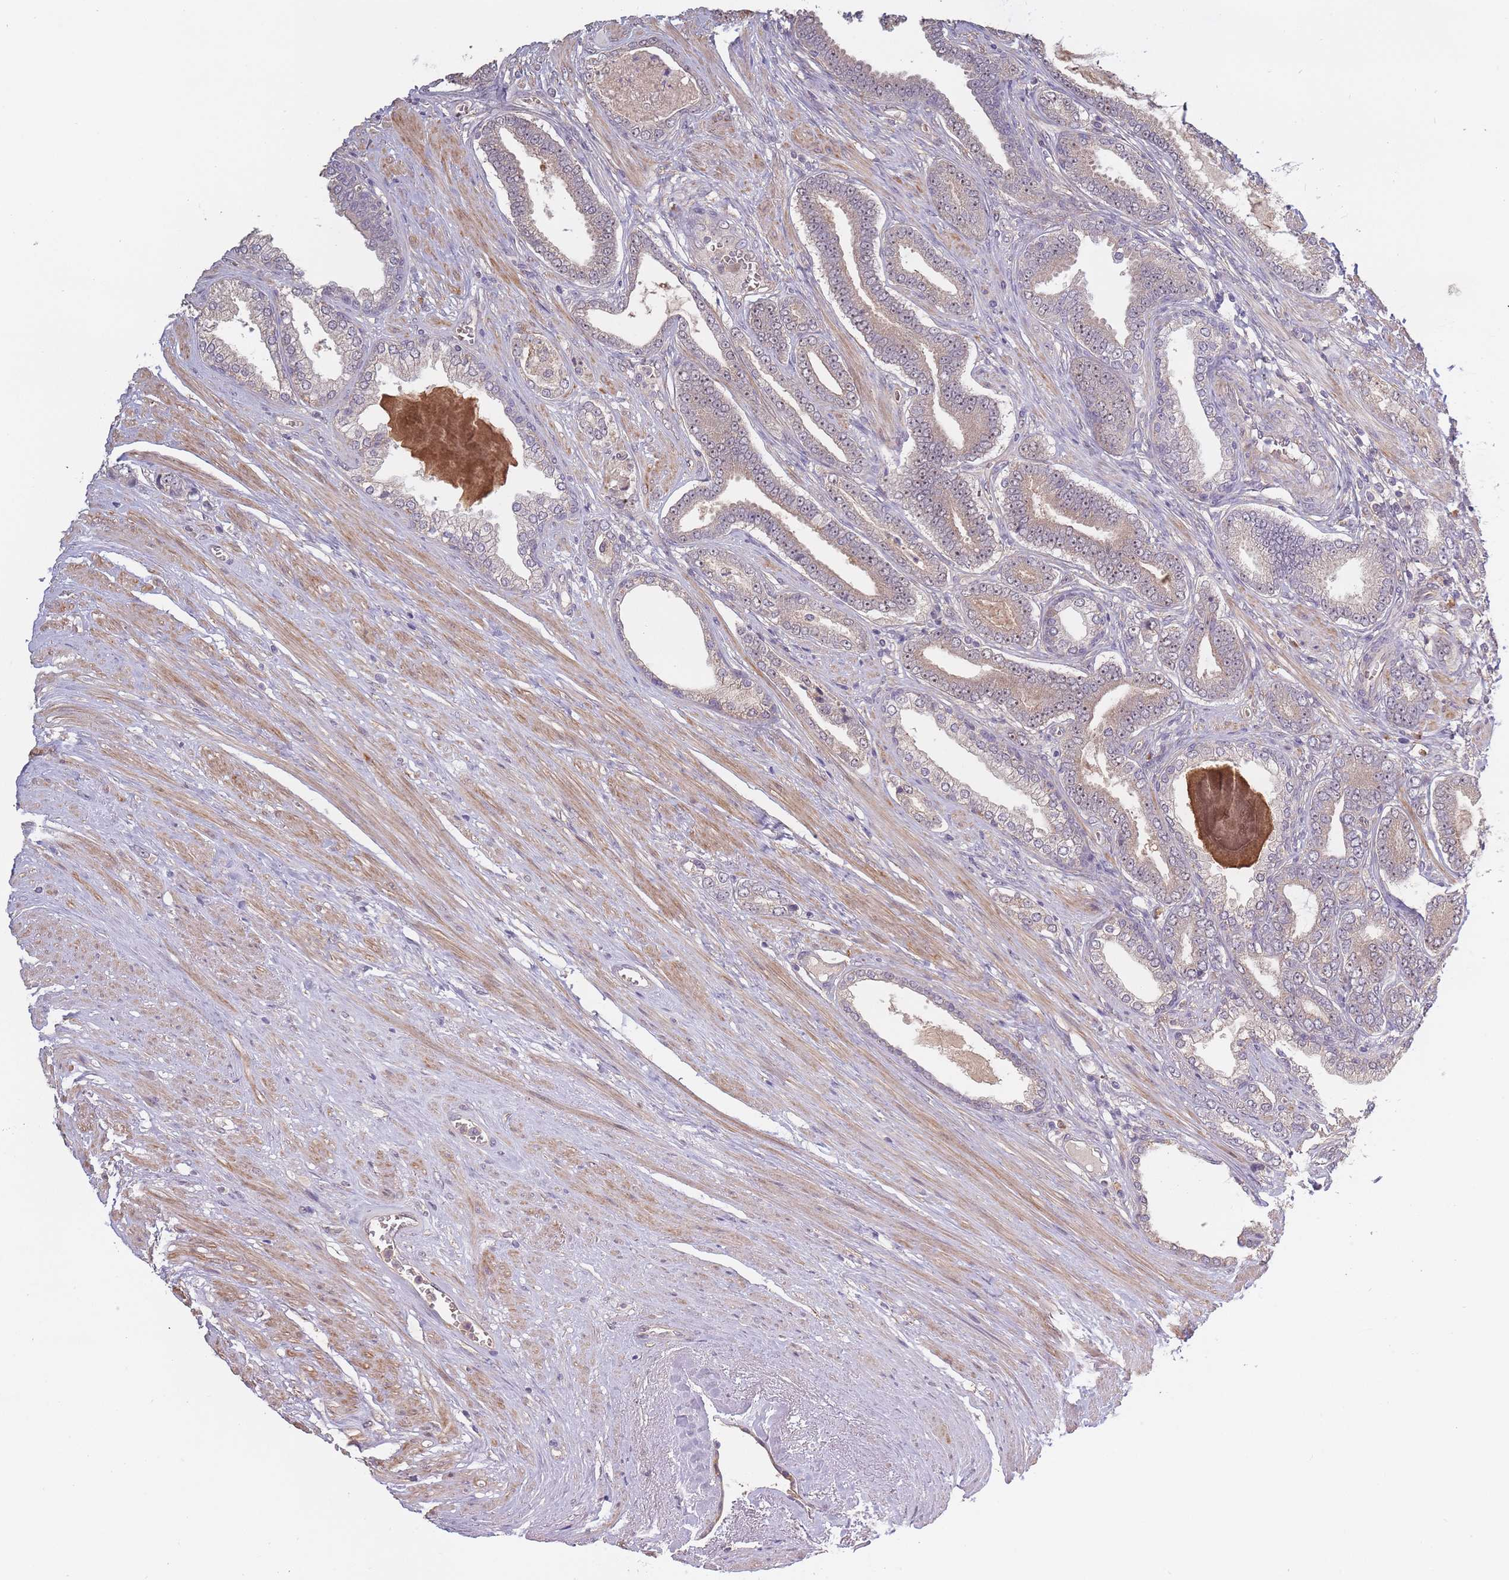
{"staining": {"intensity": "moderate", "quantity": ">75%", "location": "cytoplasmic/membranous,nuclear"}, "tissue": "prostate cancer", "cell_type": "Tumor cells", "image_type": "cancer", "snomed": [{"axis": "morphology", "description": "Adenocarcinoma, NOS"}, {"axis": "topography", "description": "Prostate and seminal vesicle, NOS"}], "caption": "A brown stain highlights moderate cytoplasmic/membranous and nuclear positivity of a protein in adenocarcinoma (prostate) tumor cells.", "gene": "KIAA1755", "patient": {"sex": "male", "age": 76}}